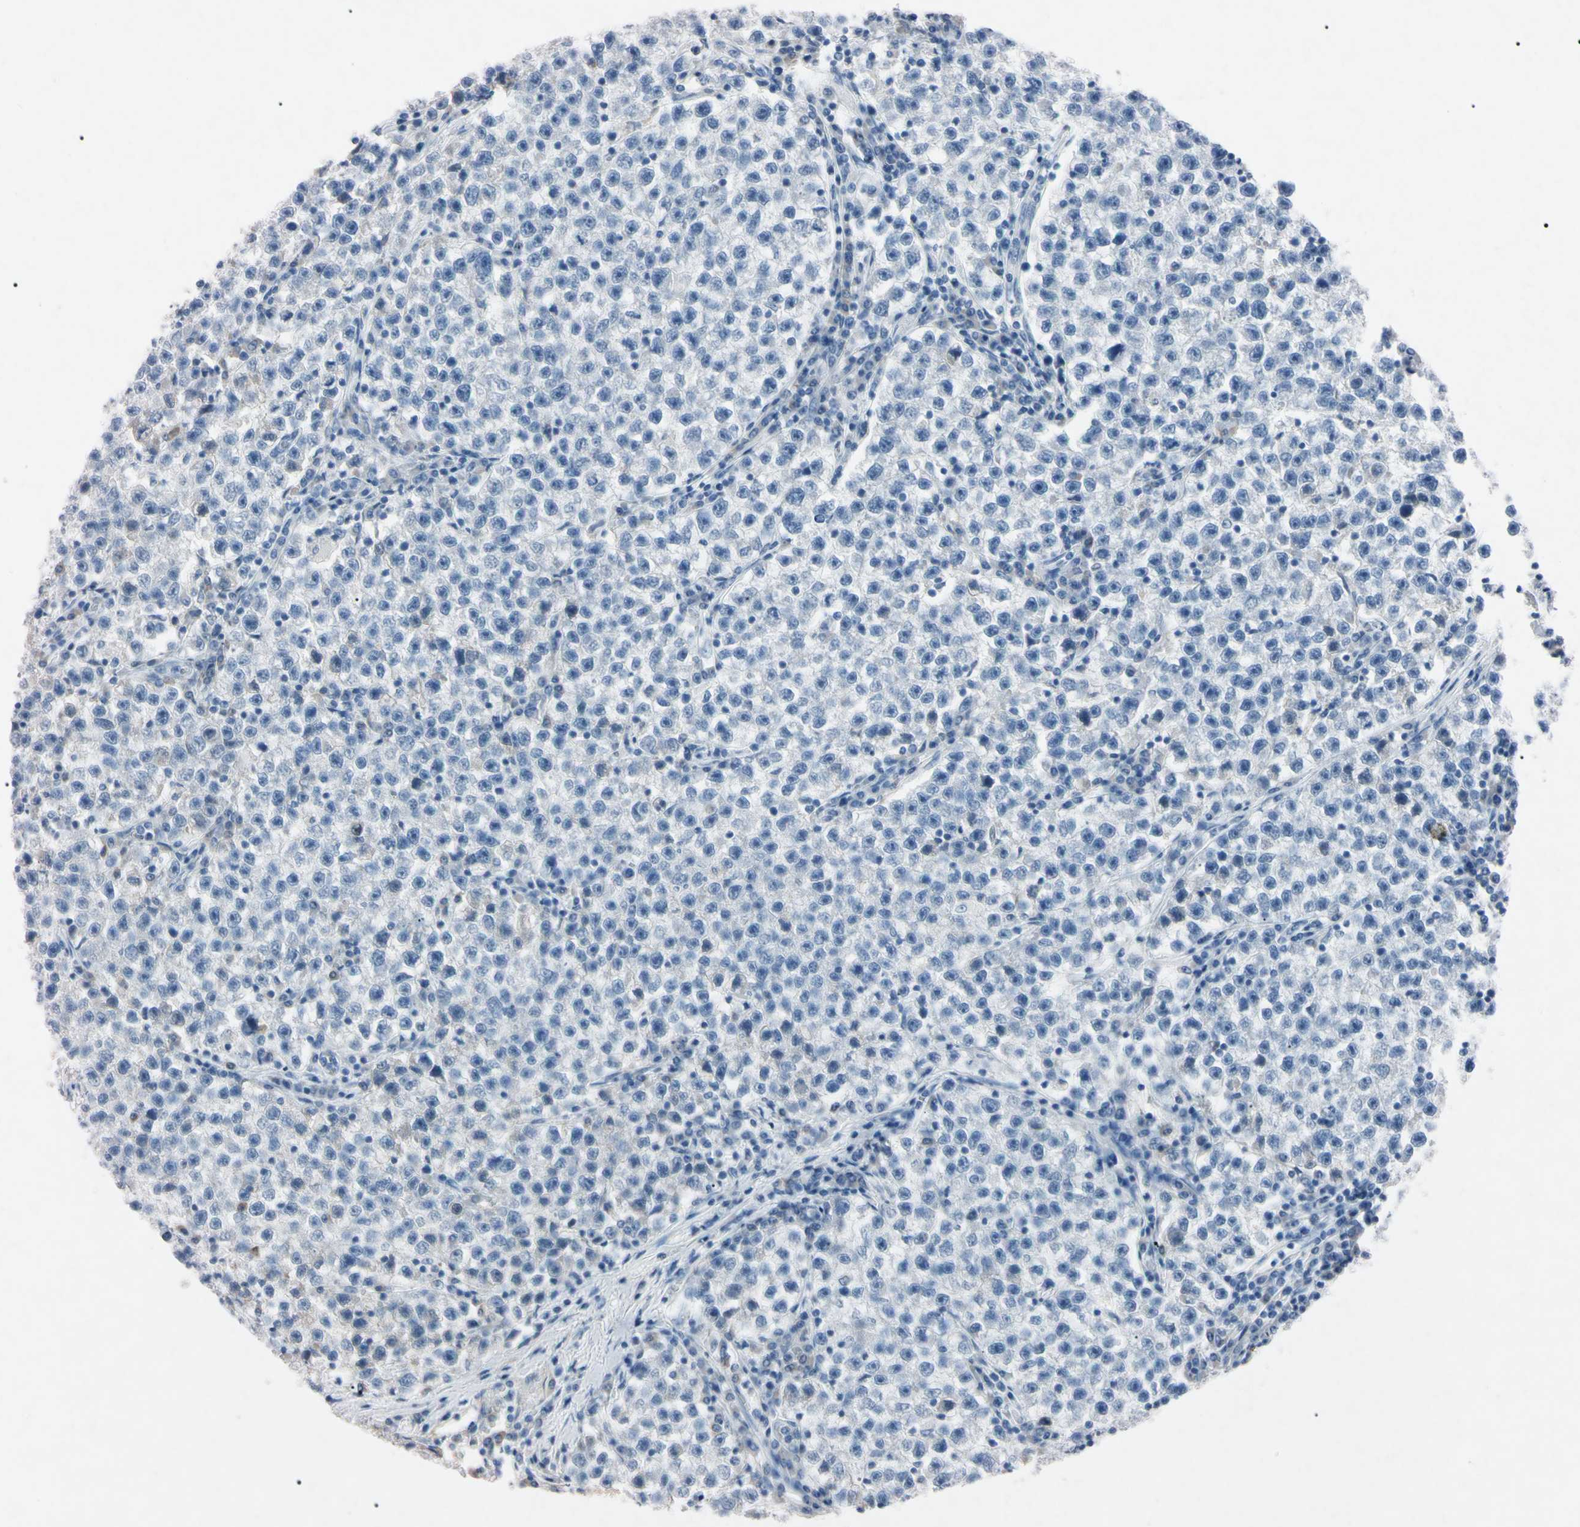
{"staining": {"intensity": "negative", "quantity": "none", "location": "none"}, "tissue": "testis cancer", "cell_type": "Tumor cells", "image_type": "cancer", "snomed": [{"axis": "morphology", "description": "Seminoma, NOS"}, {"axis": "topography", "description": "Testis"}], "caption": "Testis cancer was stained to show a protein in brown. There is no significant staining in tumor cells.", "gene": "ELN", "patient": {"sex": "male", "age": 22}}